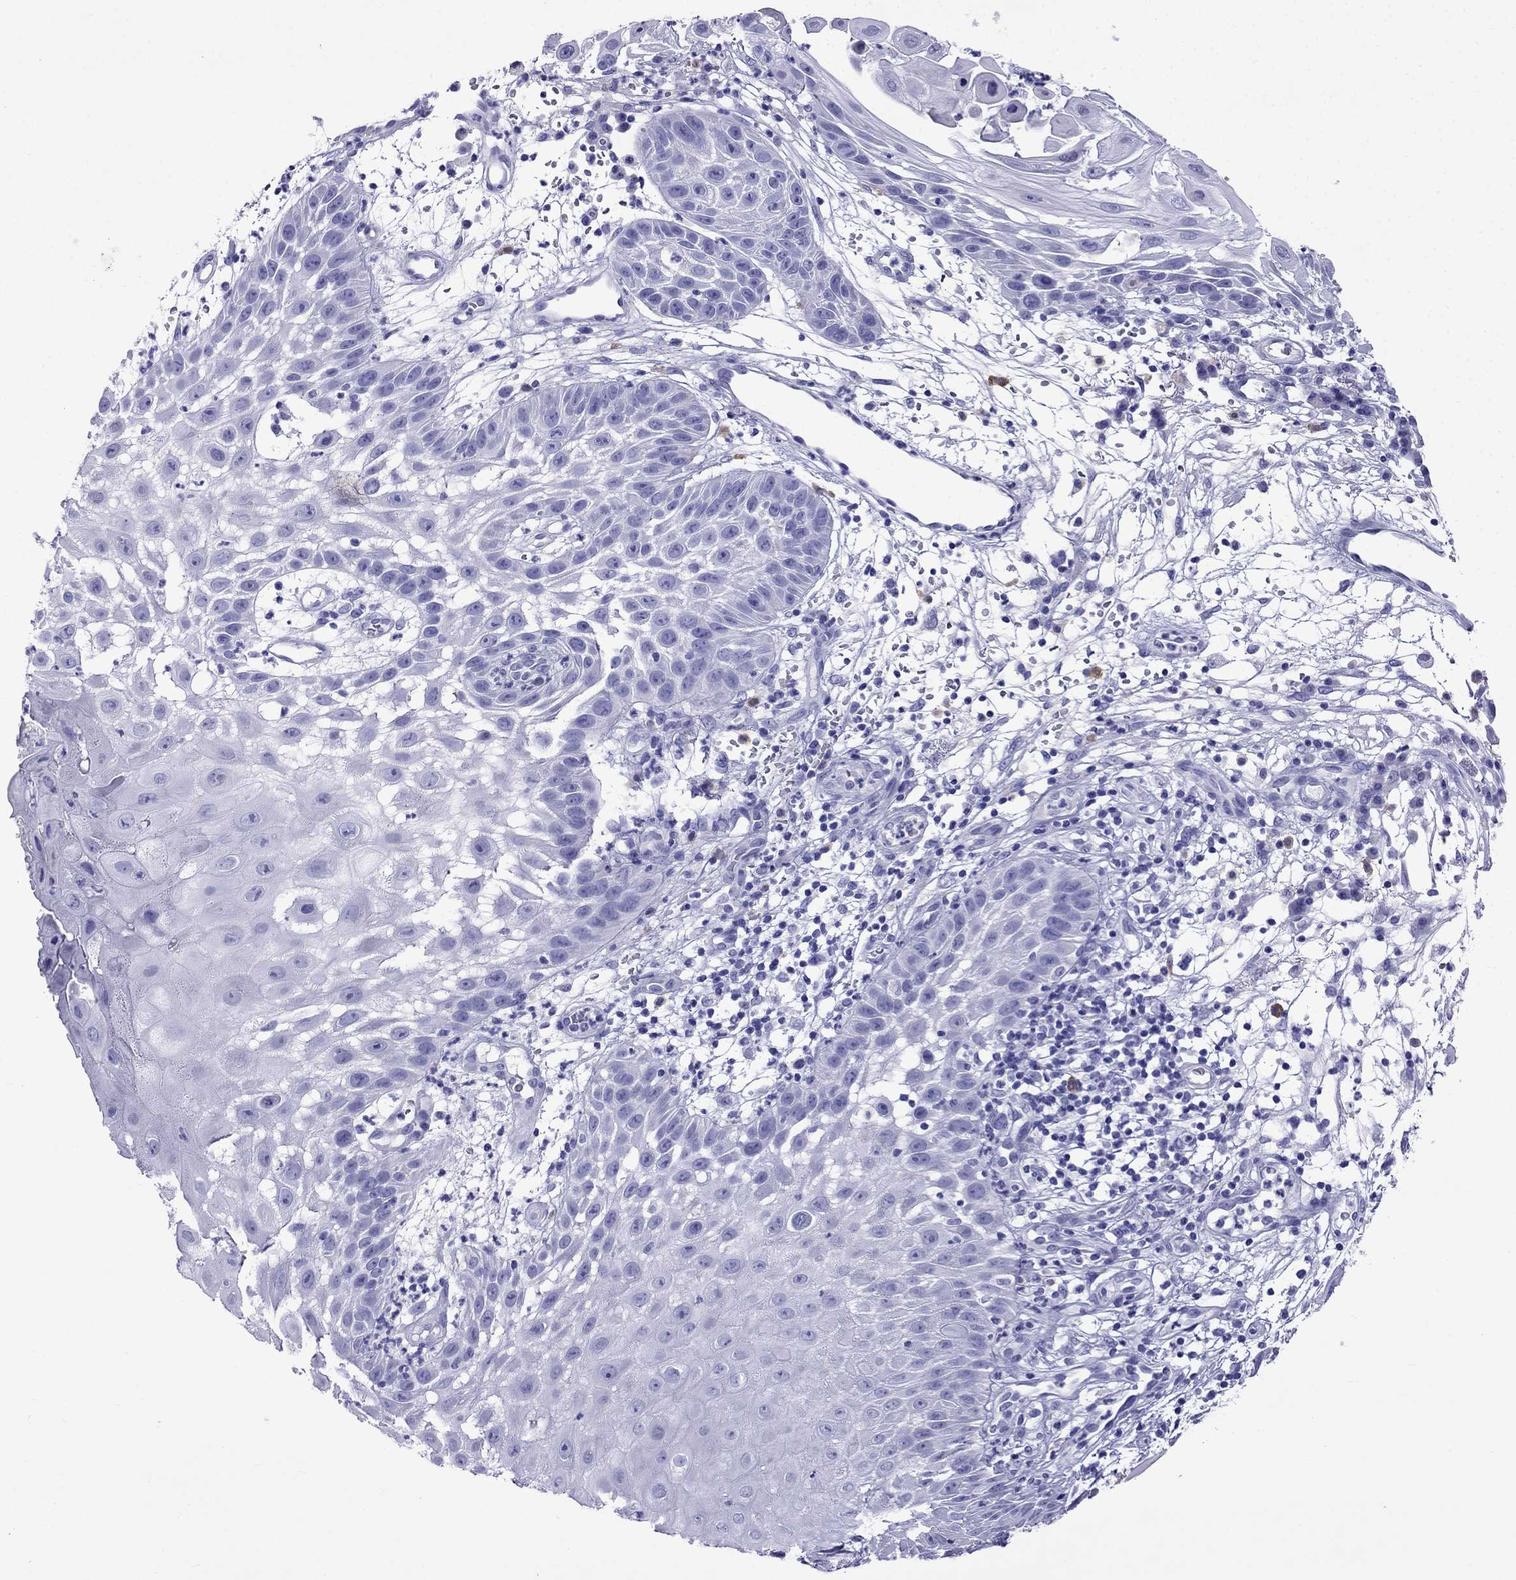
{"staining": {"intensity": "negative", "quantity": "none", "location": "none"}, "tissue": "skin cancer", "cell_type": "Tumor cells", "image_type": "cancer", "snomed": [{"axis": "morphology", "description": "Normal tissue, NOS"}, {"axis": "morphology", "description": "Squamous cell carcinoma, NOS"}, {"axis": "topography", "description": "Skin"}], "caption": "DAB immunohistochemical staining of human squamous cell carcinoma (skin) displays no significant staining in tumor cells. Brightfield microscopy of immunohistochemistry (IHC) stained with DAB (brown) and hematoxylin (blue), captured at high magnification.", "gene": "ARR3", "patient": {"sex": "male", "age": 79}}